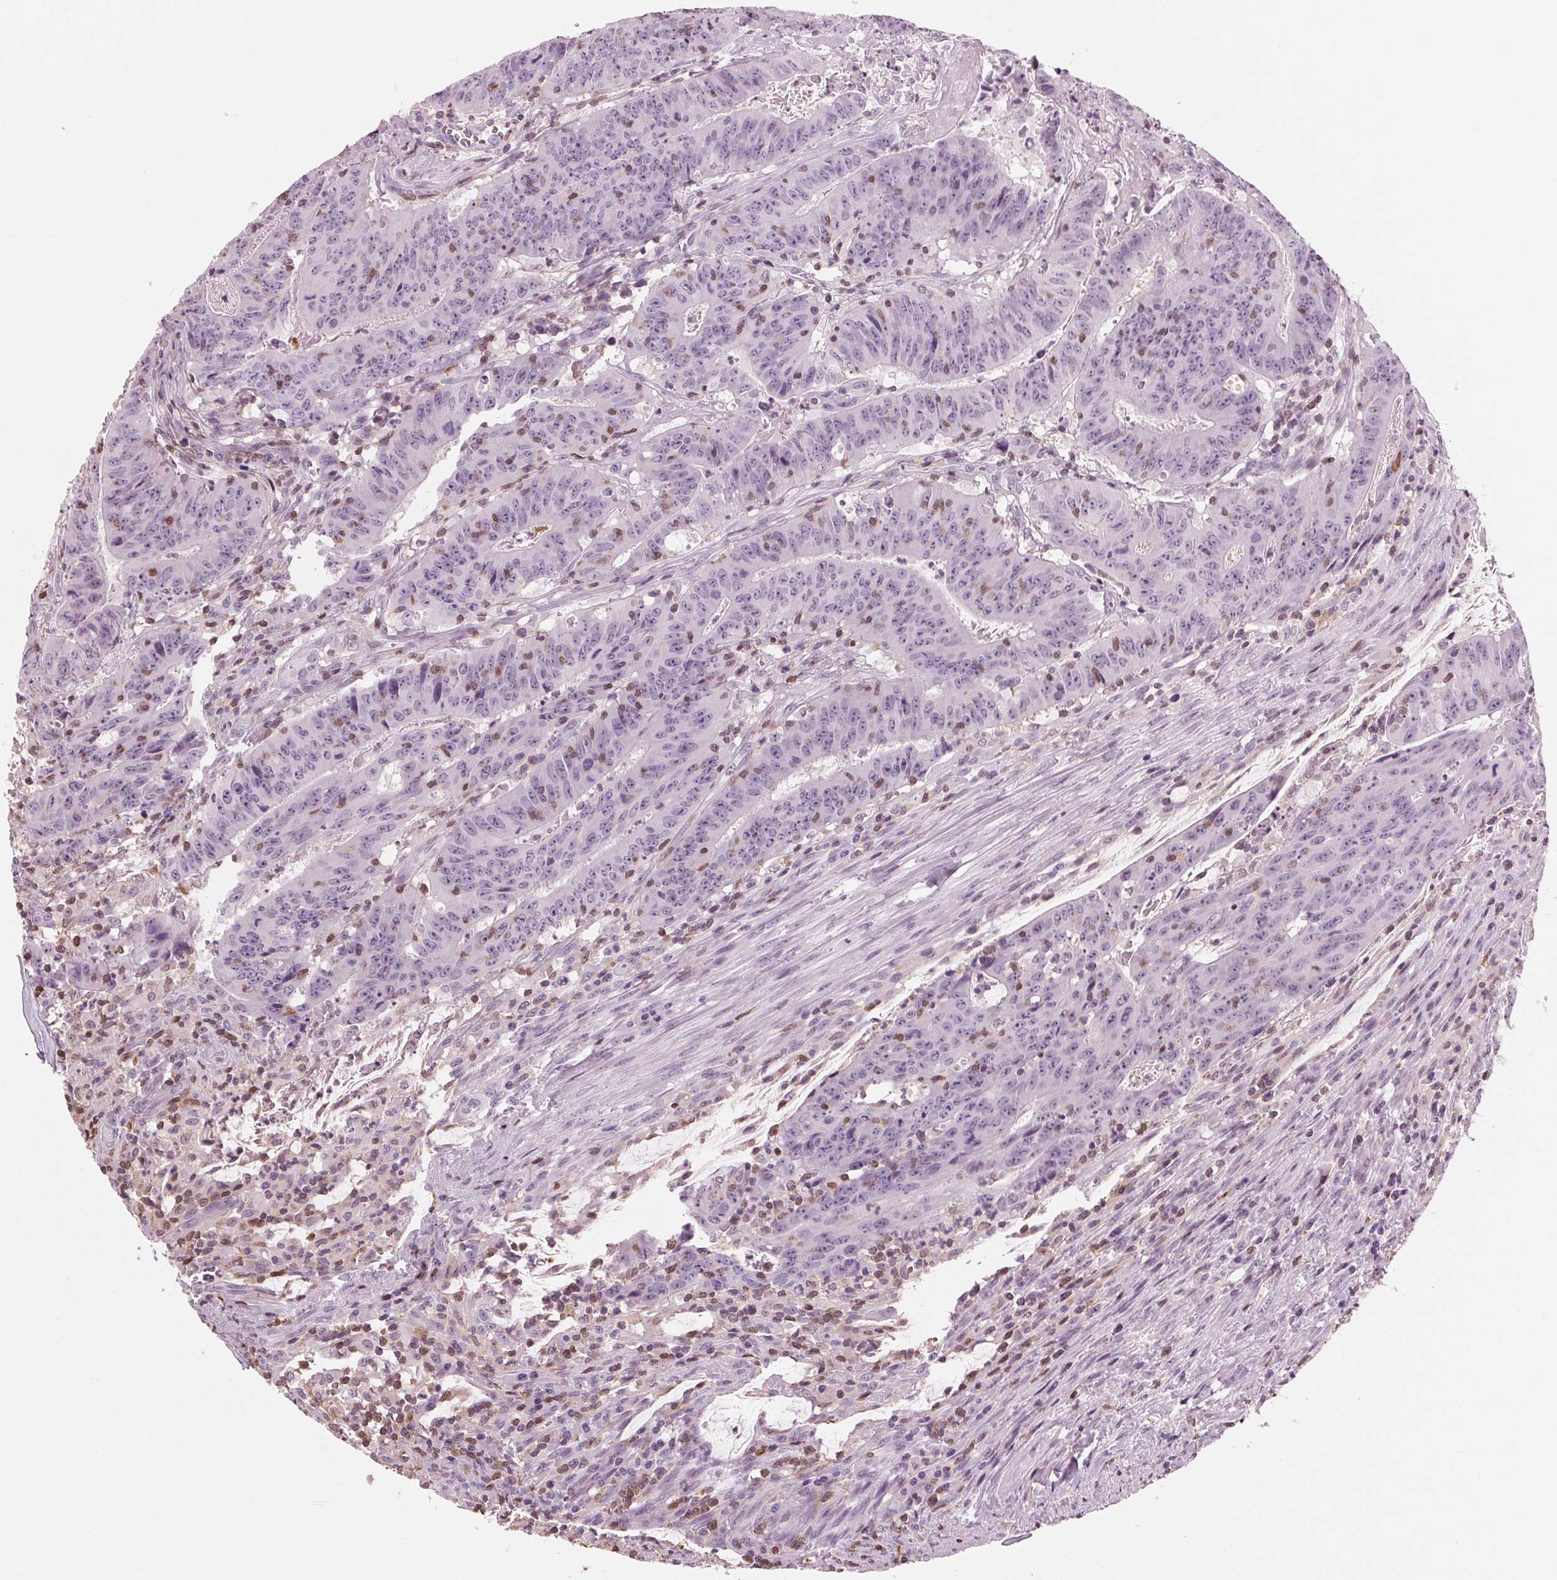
{"staining": {"intensity": "negative", "quantity": "none", "location": "none"}, "tissue": "colorectal cancer", "cell_type": "Tumor cells", "image_type": "cancer", "snomed": [{"axis": "morphology", "description": "Adenocarcinoma, NOS"}, {"axis": "topography", "description": "Colon"}], "caption": "Tumor cells are negative for protein expression in human adenocarcinoma (colorectal).", "gene": "BTLA", "patient": {"sex": "male", "age": 33}}